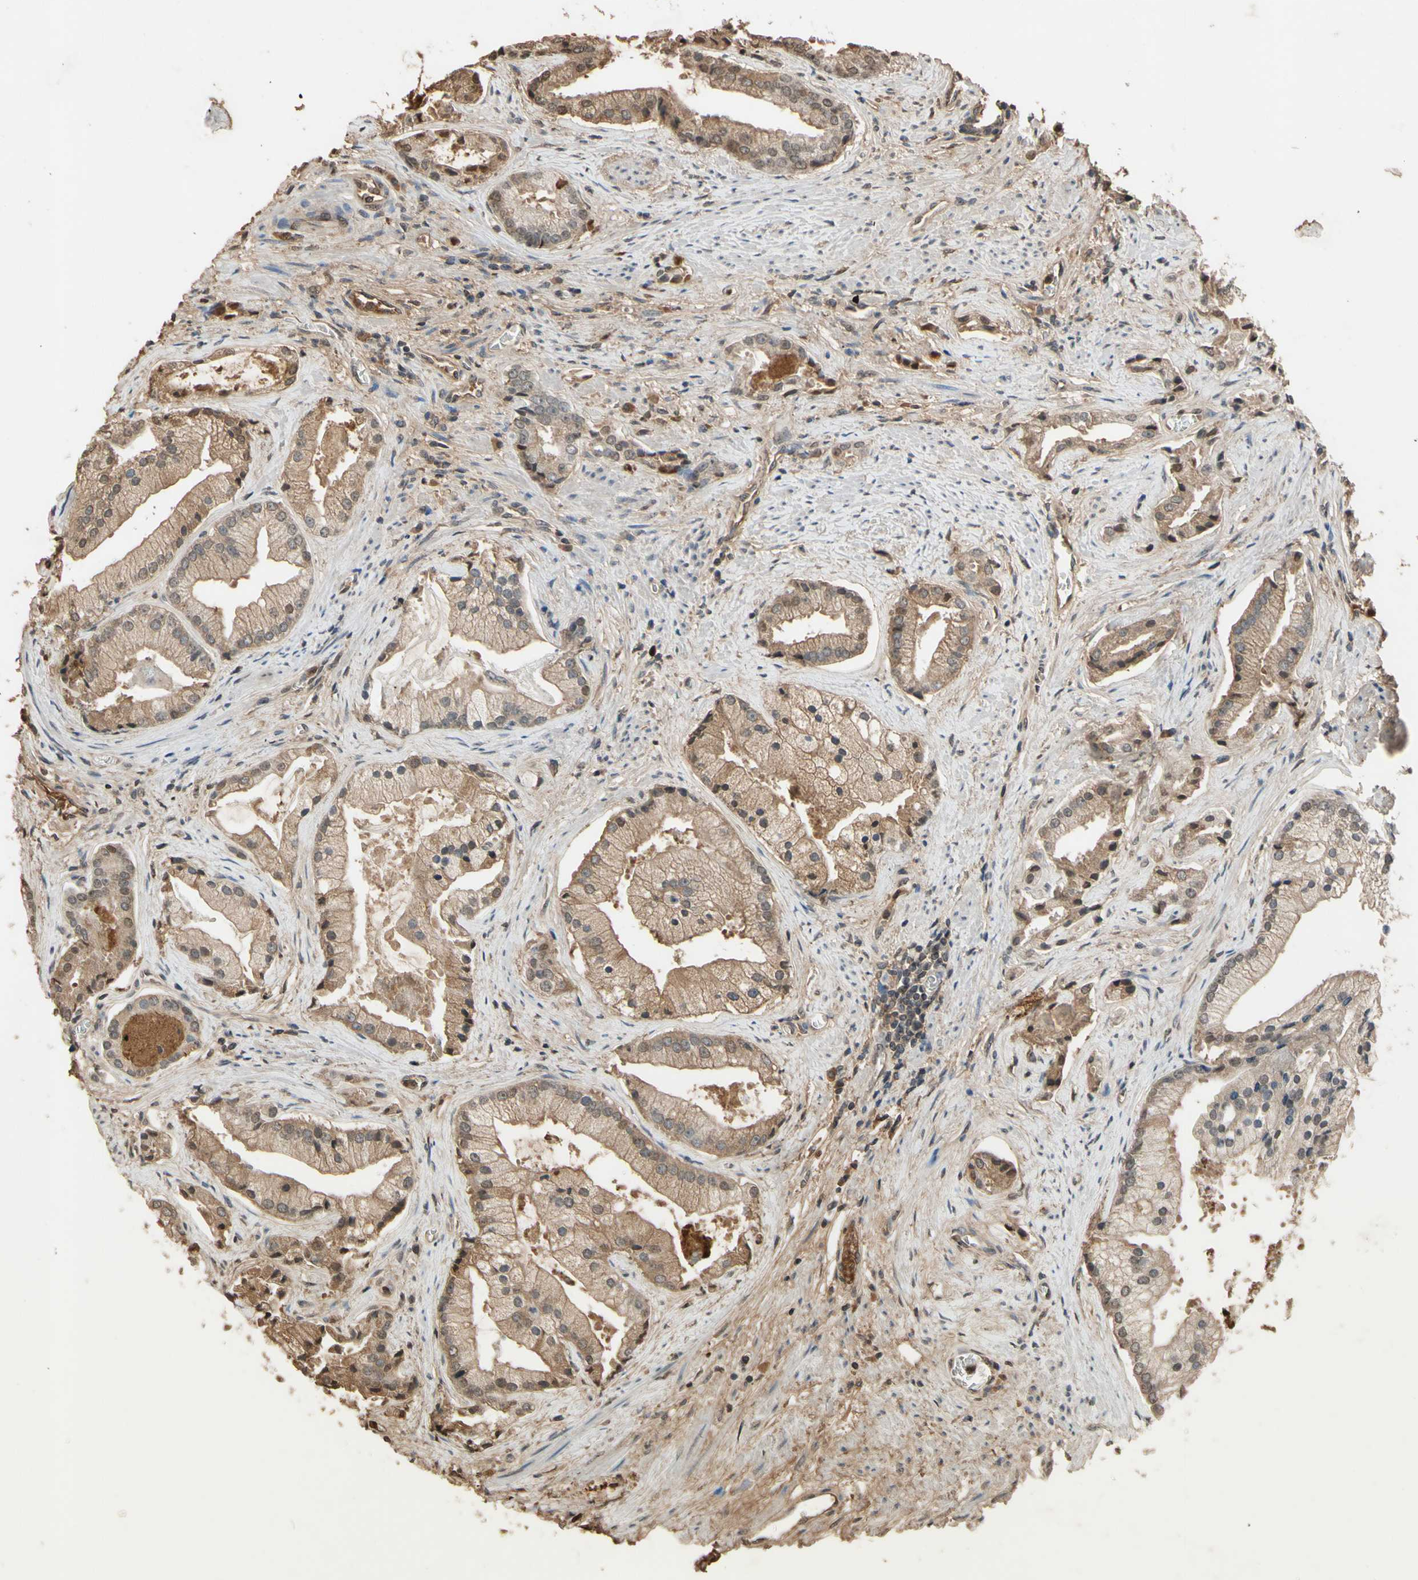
{"staining": {"intensity": "moderate", "quantity": ">75%", "location": "cytoplasmic/membranous"}, "tissue": "prostate cancer", "cell_type": "Tumor cells", "image_type": "cancer", "snomed": [{"axis": "morphology", "description": "Adenocarcinoma, High grade"}, {"axis": "topography", "description": "Prostate"}], "caption": "IHC staining of adenocarcinoma (high-grade) (prostate), which shows medium levels of moderate cytoplasmic/membranous staining in approximately >75% of tumor cells indicating moderate cytoplasmic/membranous protein expression. The staining was performed using DAB (brown) for protein detection and nuclei were counterstained in hematoxylin (blue).", "gene": "TIMP2", "patient": {"sex": "male", "age": 67}}